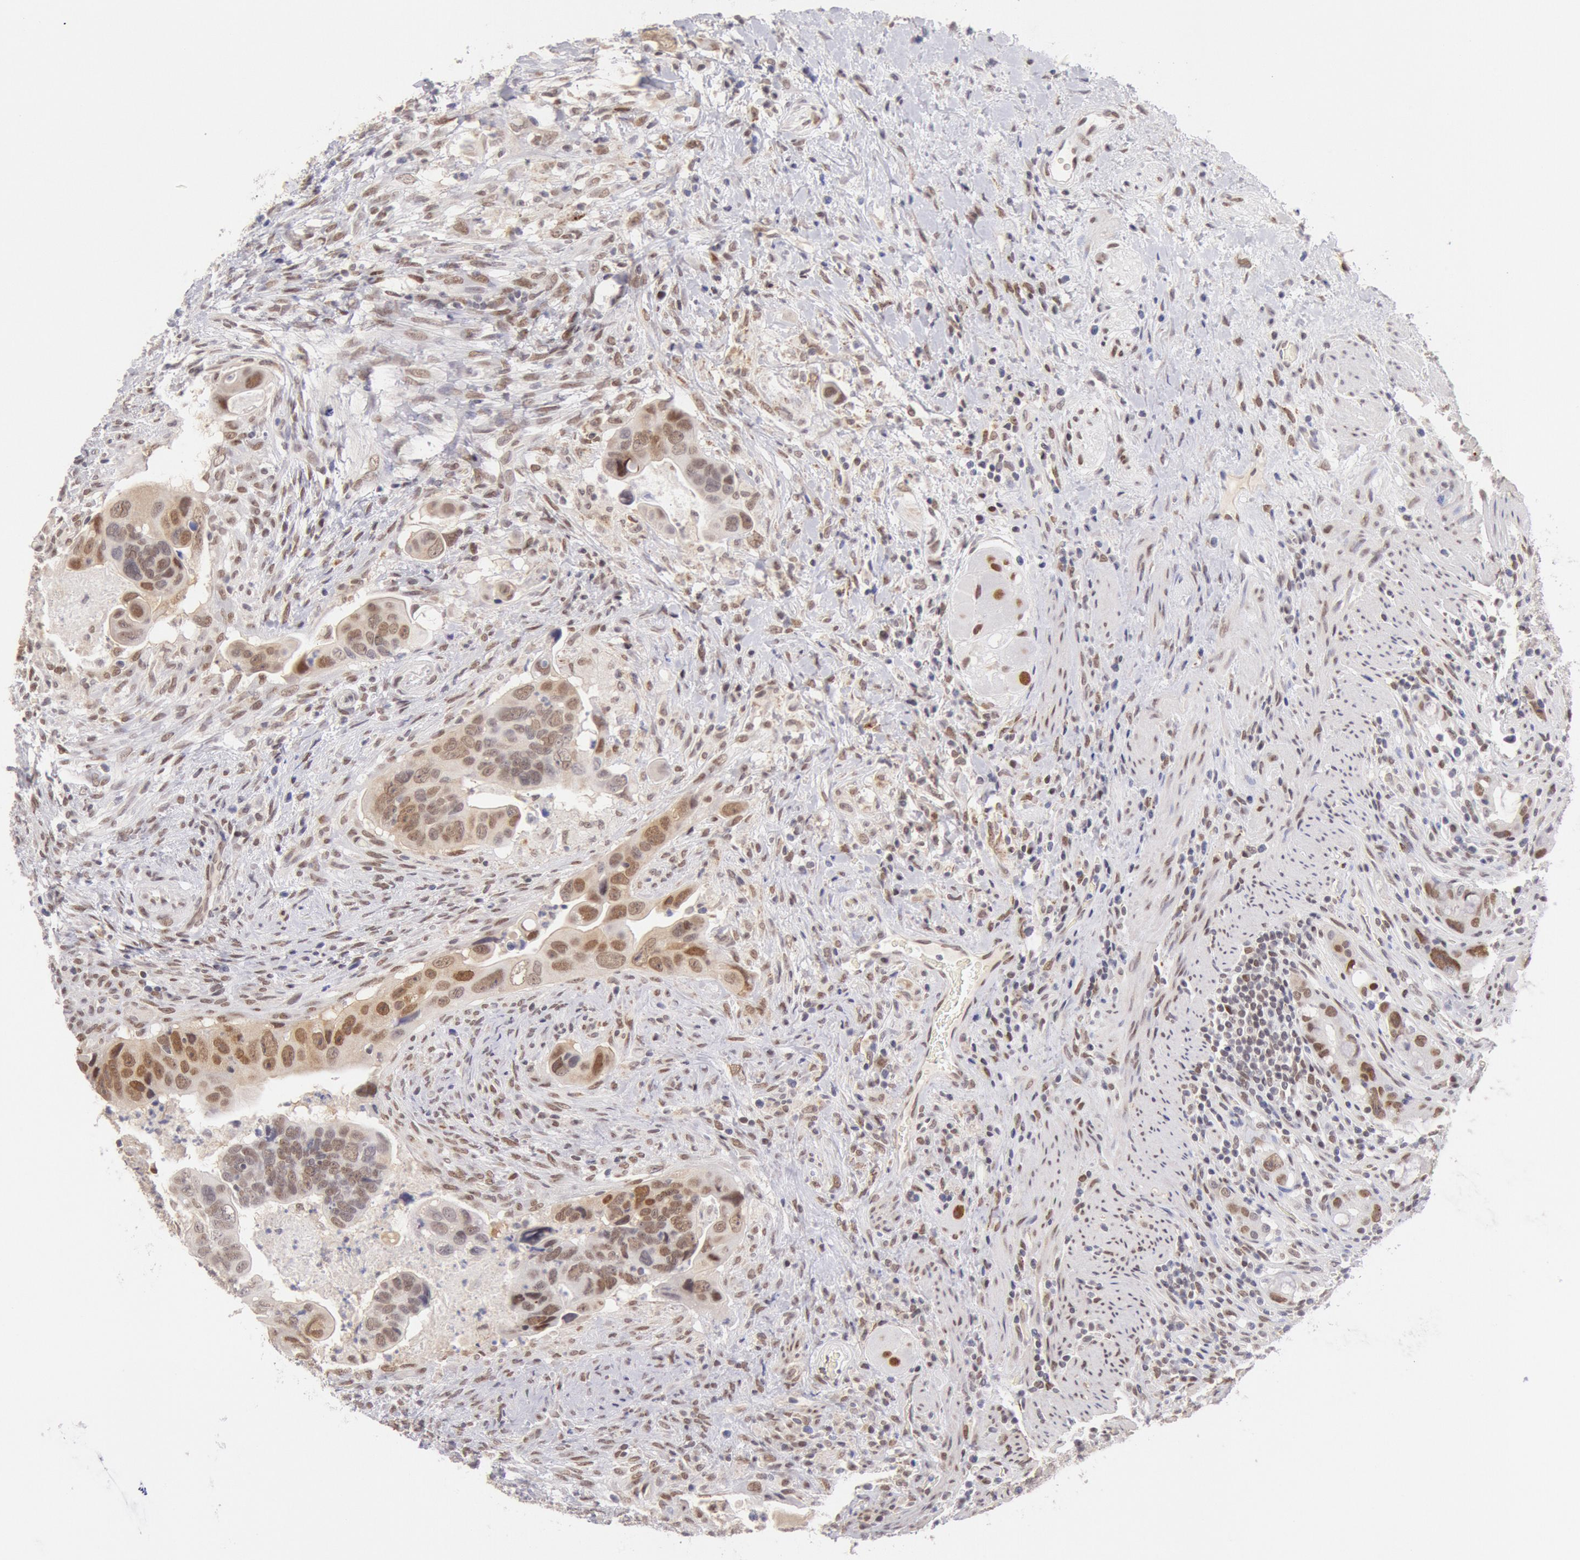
{"staining": {"intensity": "moderate", "quantity": ">75%", "location": "nuclear"}, "tissue": "colorectal cancer", "cell_type": "Tumor cells", "image_type": "cancer", "snomed": [{"axis": "morphology", "description": "Adenocarcinoma, NOS"}, {"axis": "topography", "description": "Rectum"}], "caption": "Human adenocarcinoma (colorectal) stained with a protein marker demonstrates moderate staining in tumor cells.", "gene": "CDKN2B", "patient": {"sex": "male", "age": 53}}